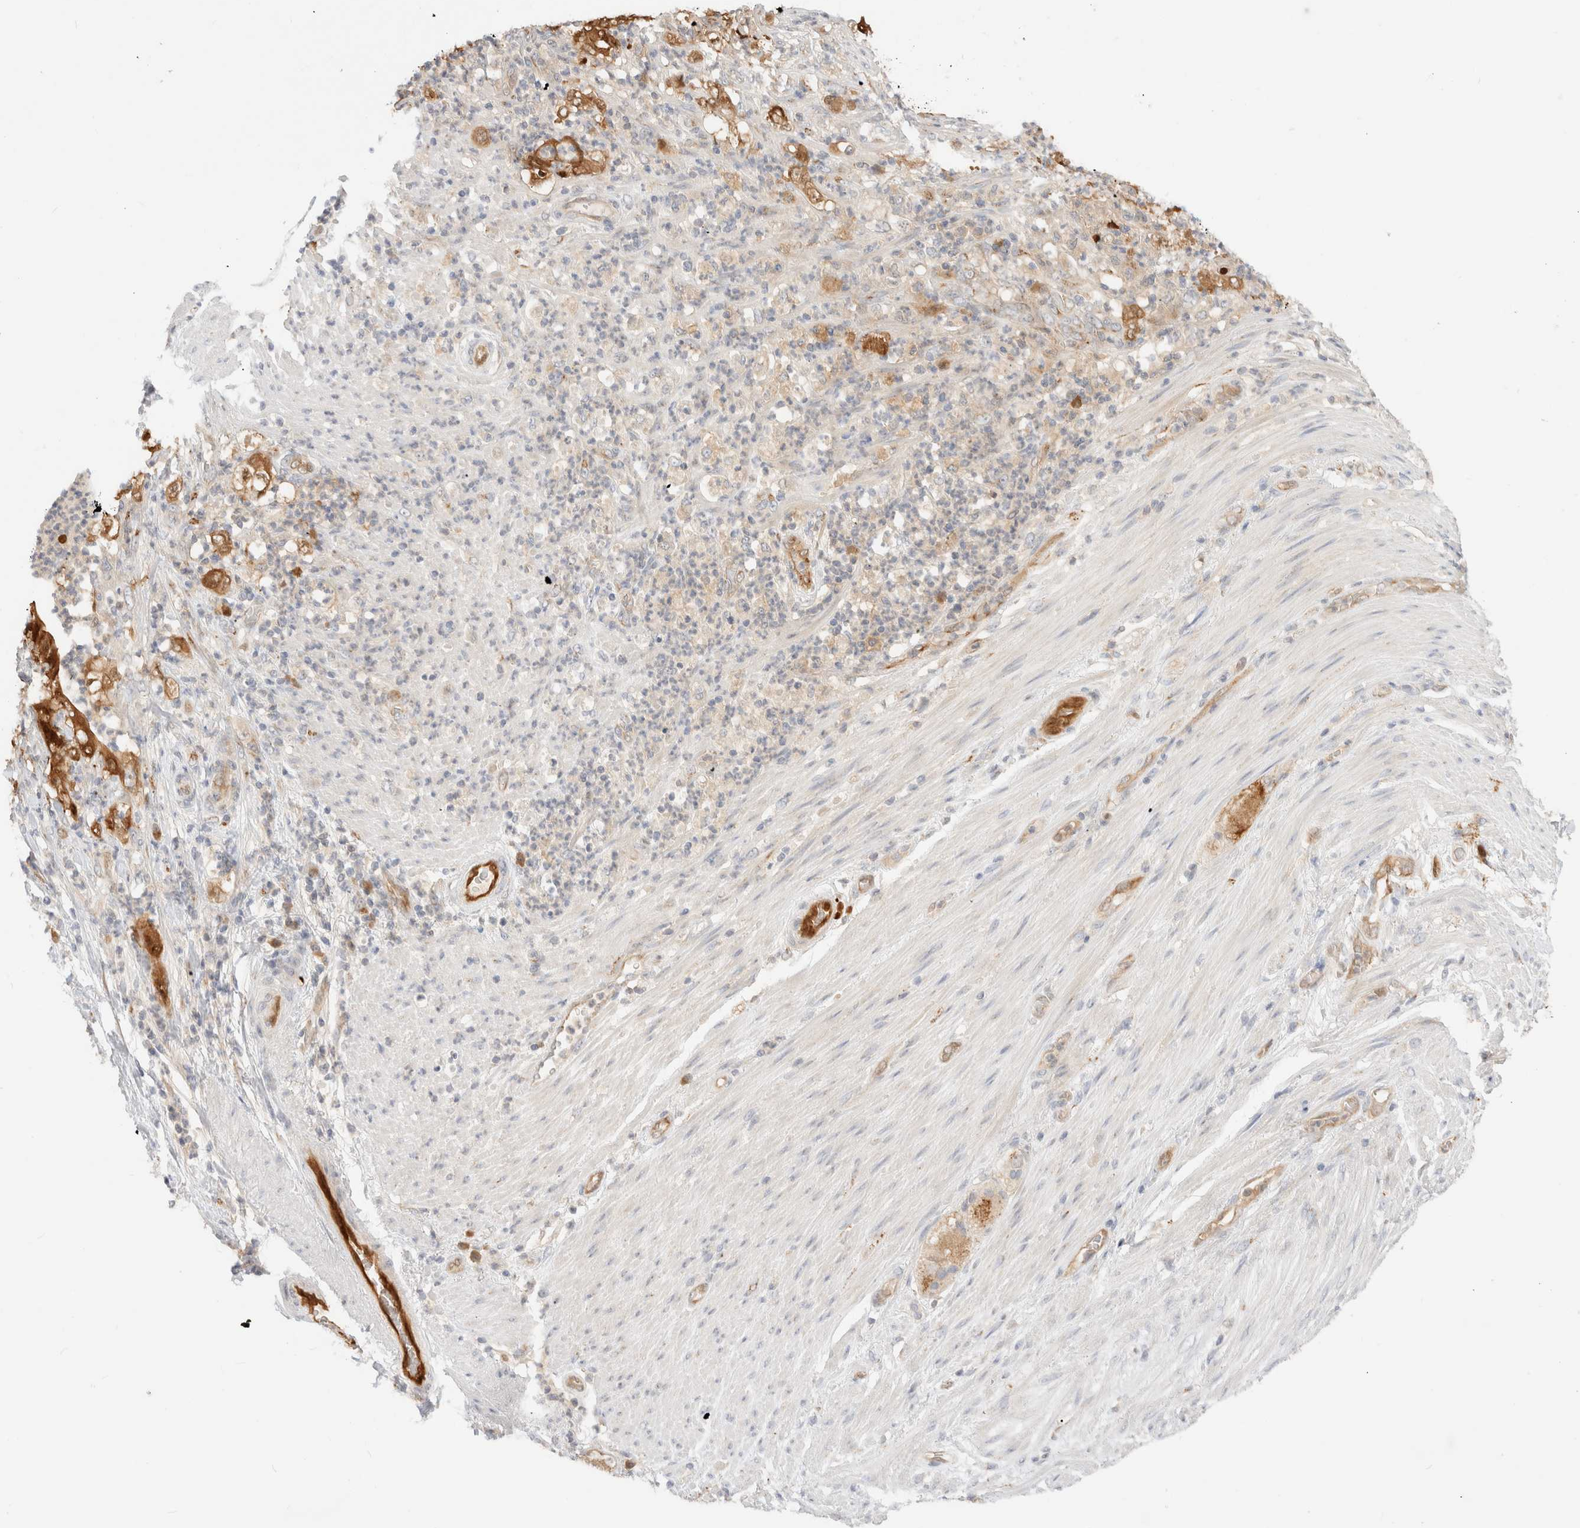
{"staining": {"intensity": "strong", "quantity": ">75%", "location": "cytoplasmic/membranous,nuclear"}, "tissue": "stomach cancer", "cell_type": "Tumor cells", "image_type": "cancer", "snomed": [{"axis": "morphology", "description": "Adenocarcinoma, NOS"}, {"axis": "topography", "description": "Stomach"}], "caption": "A brown stain highlights strong cytoplasmic/membranous and nuclear expression of a protein in human stomach cancer tumor cells. Immunohistochemistry stains the protein in brown and the nuclei are stained blue.", "gene": "EFCAB13", "patient": {"sex": "female", "age": 73}}